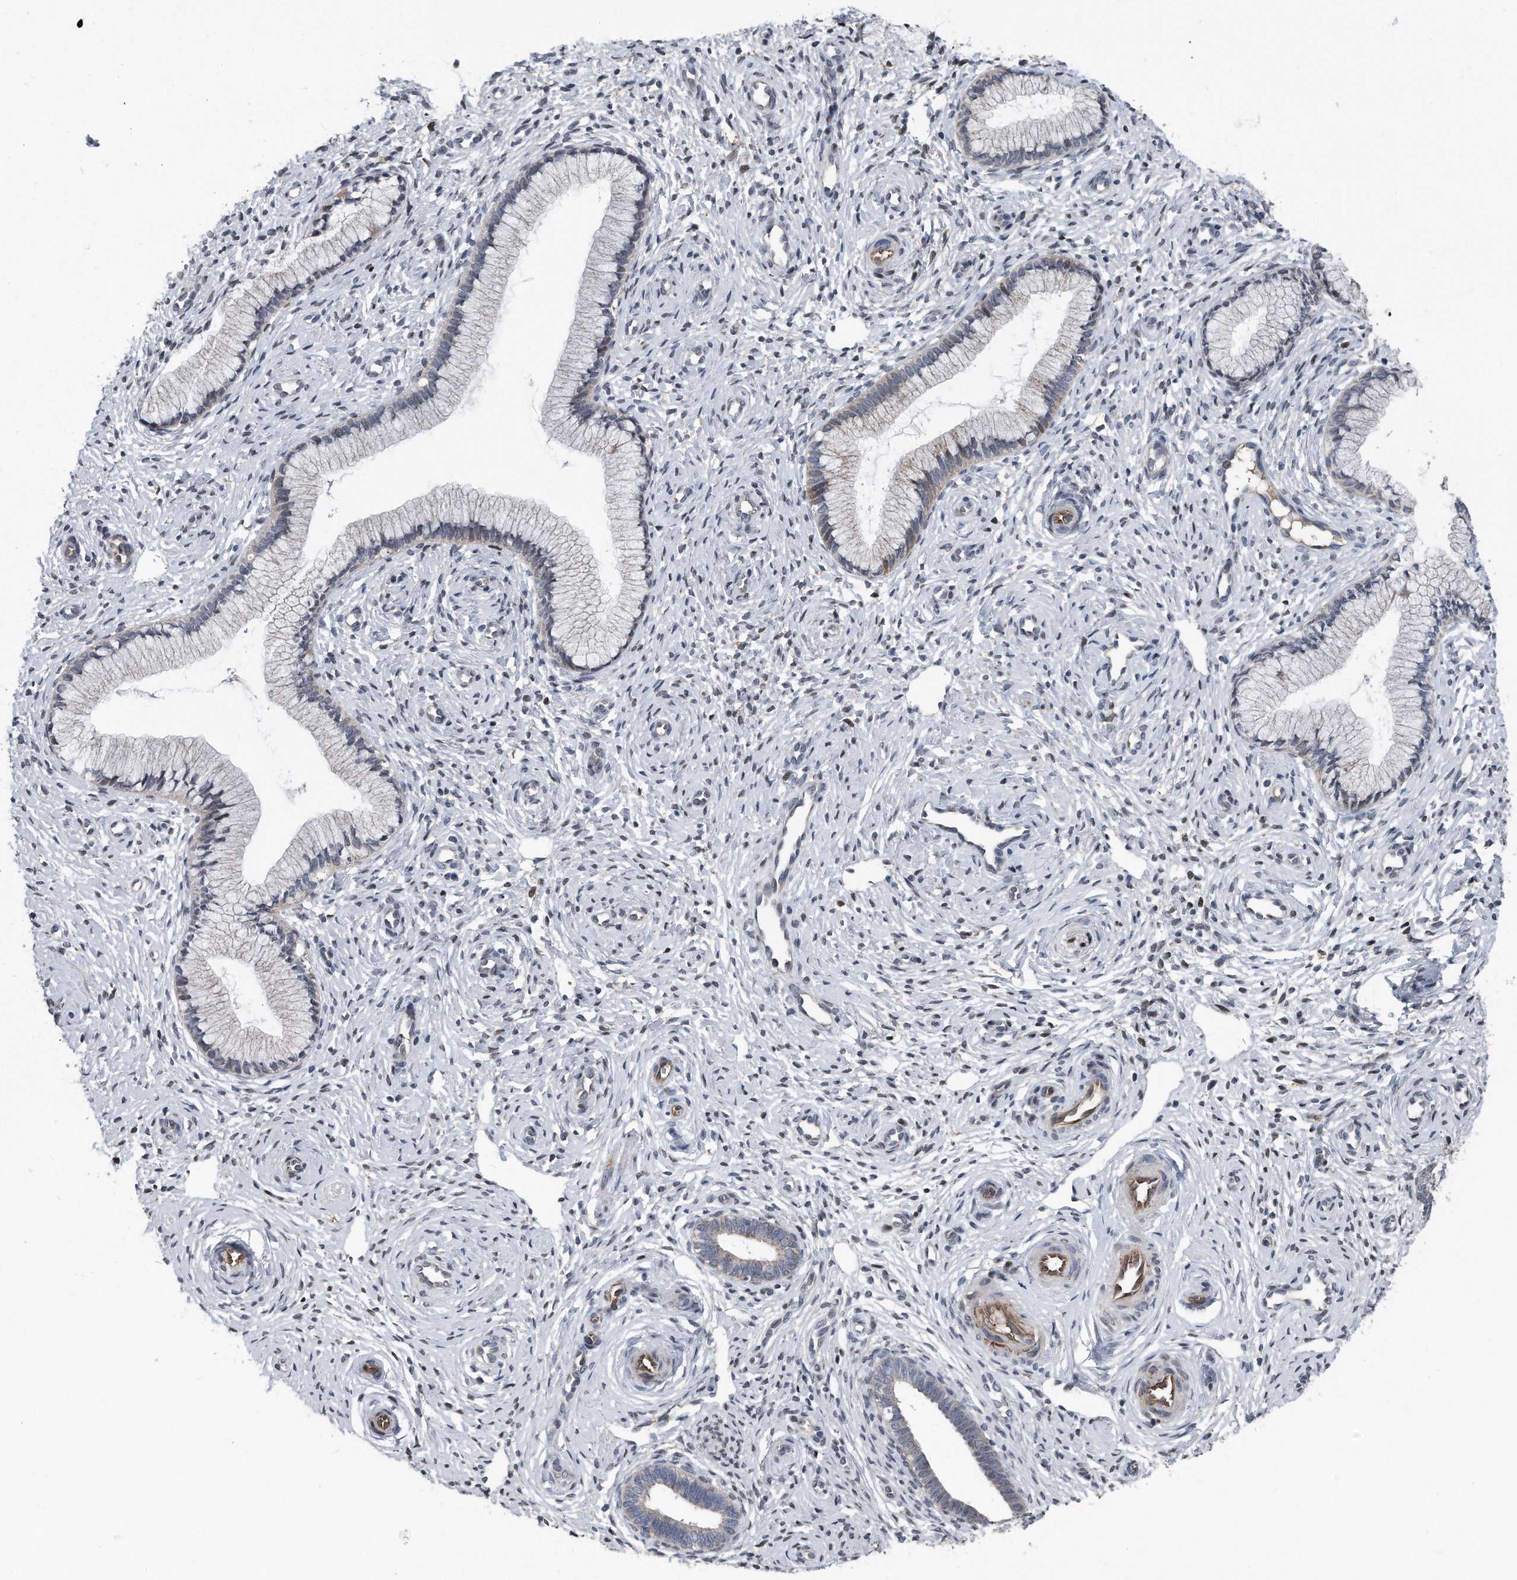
{"staining": {"intensity": "weak", "quantity": "<25%", "location": "cytoplasmic/membranous"}, "tissue": "cervix", "cell_type": "Glandular cells", "image_type": "normal", "snomed": [{"axis": "morphology", "description": "Normal tissue, NOS"}, {"axis": "topography", "description": "Cervix"}], "caption": "IHC histopathology image of unremarkable human cervix stained for a protein (brown), which reveals no positivity in glandular cells.", "gene": "DST", "patient": {"sex": "female", "age": 27}}